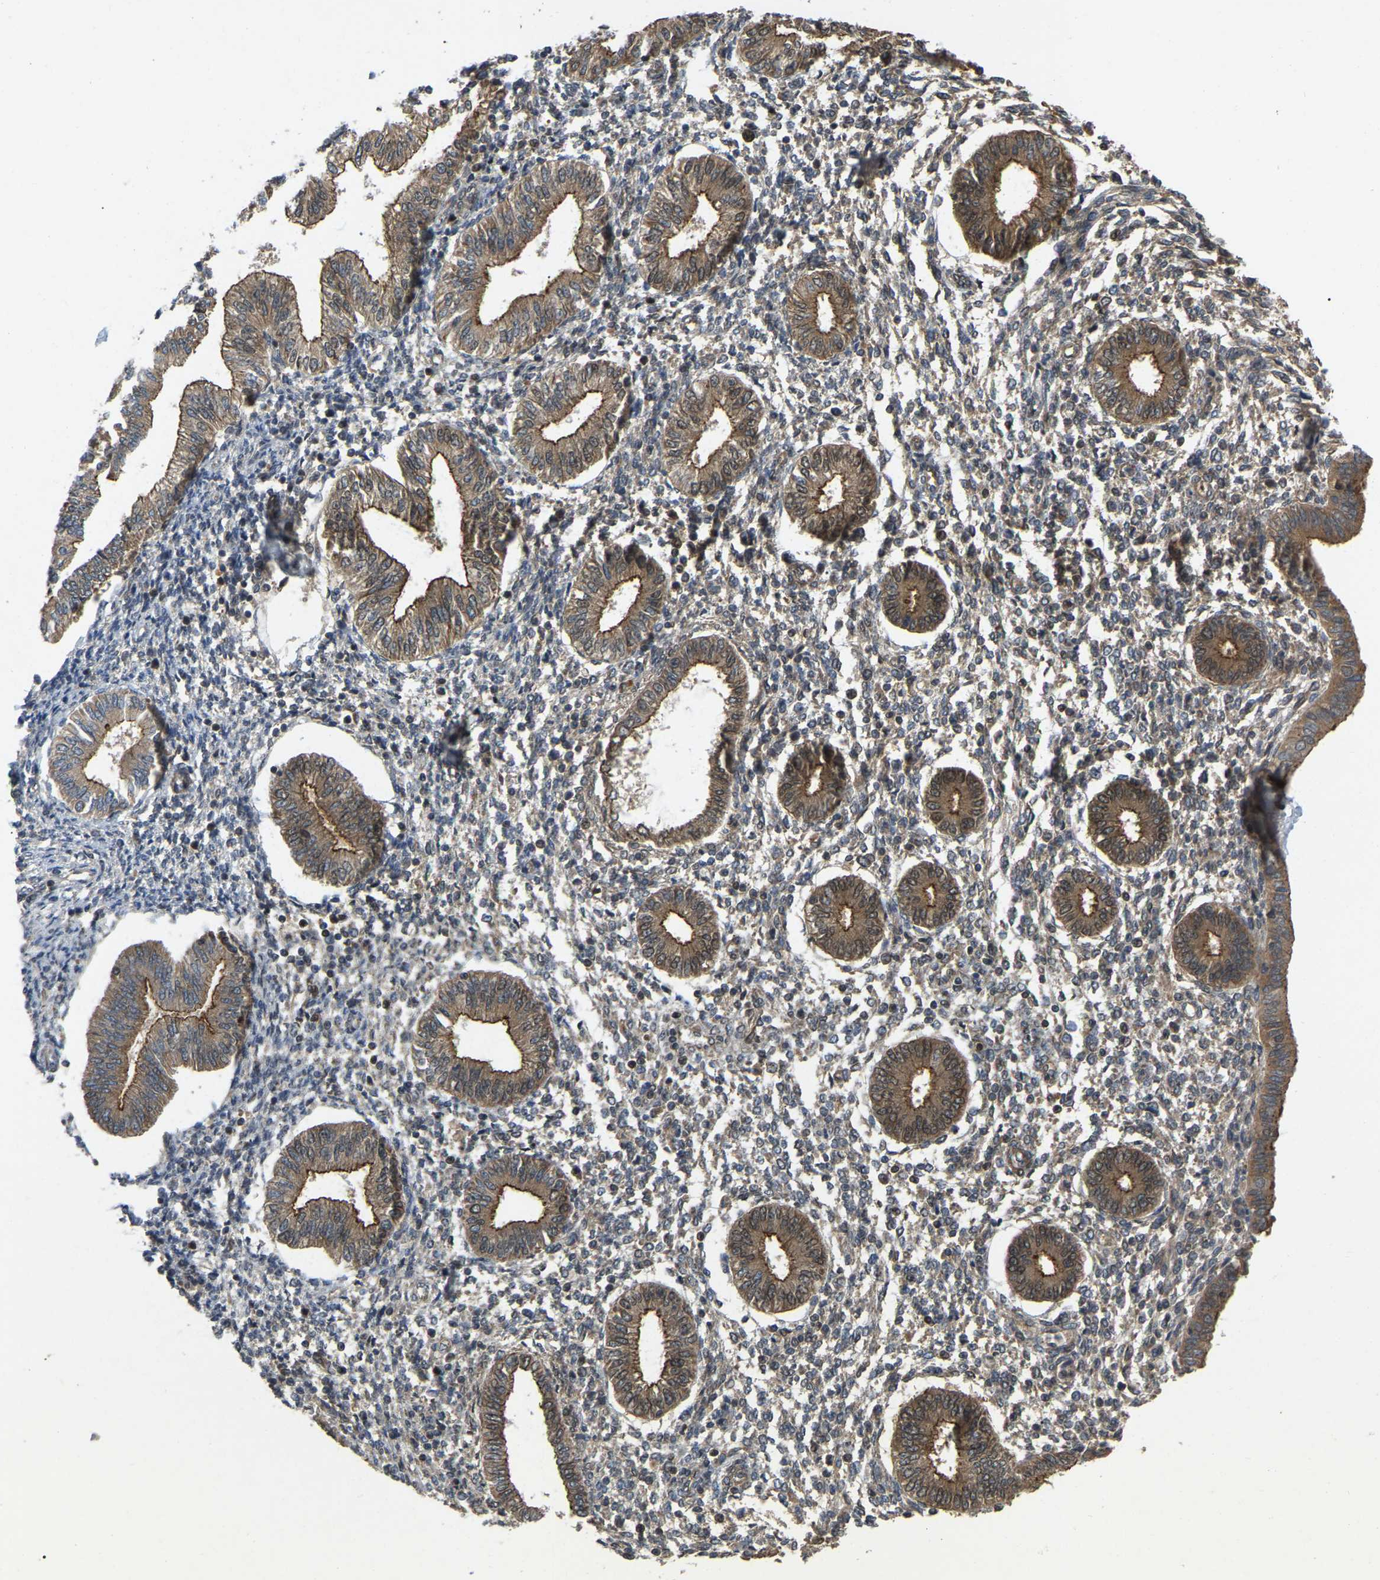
{"staining": {"intensity": "weak", "quantity": "25%-75%", "location": "cytoplasmic/membranous"}, "tissue": "endometrium", "cell_type": "Cells in endometrial stroma", "image_type": "normal", "snomed": [{"axis": "morphology", "description": "Normal tissue, NOS"}, {"axis": "topography", "description": "Endometrium"}], "caption": "Protein analysis of normal endometrium shows weak cytoplasmic/membranous expression in approximately 25%-75% of cells in endometrial stroma. Using DAB (3,3'-diaminobenzidine) (brown) and hematoxylin (blue) stains, captured at high magnification using brightfield microscopy.", "gene": "KIAA1549", "patient": {"sex": "female", "age": 50}}